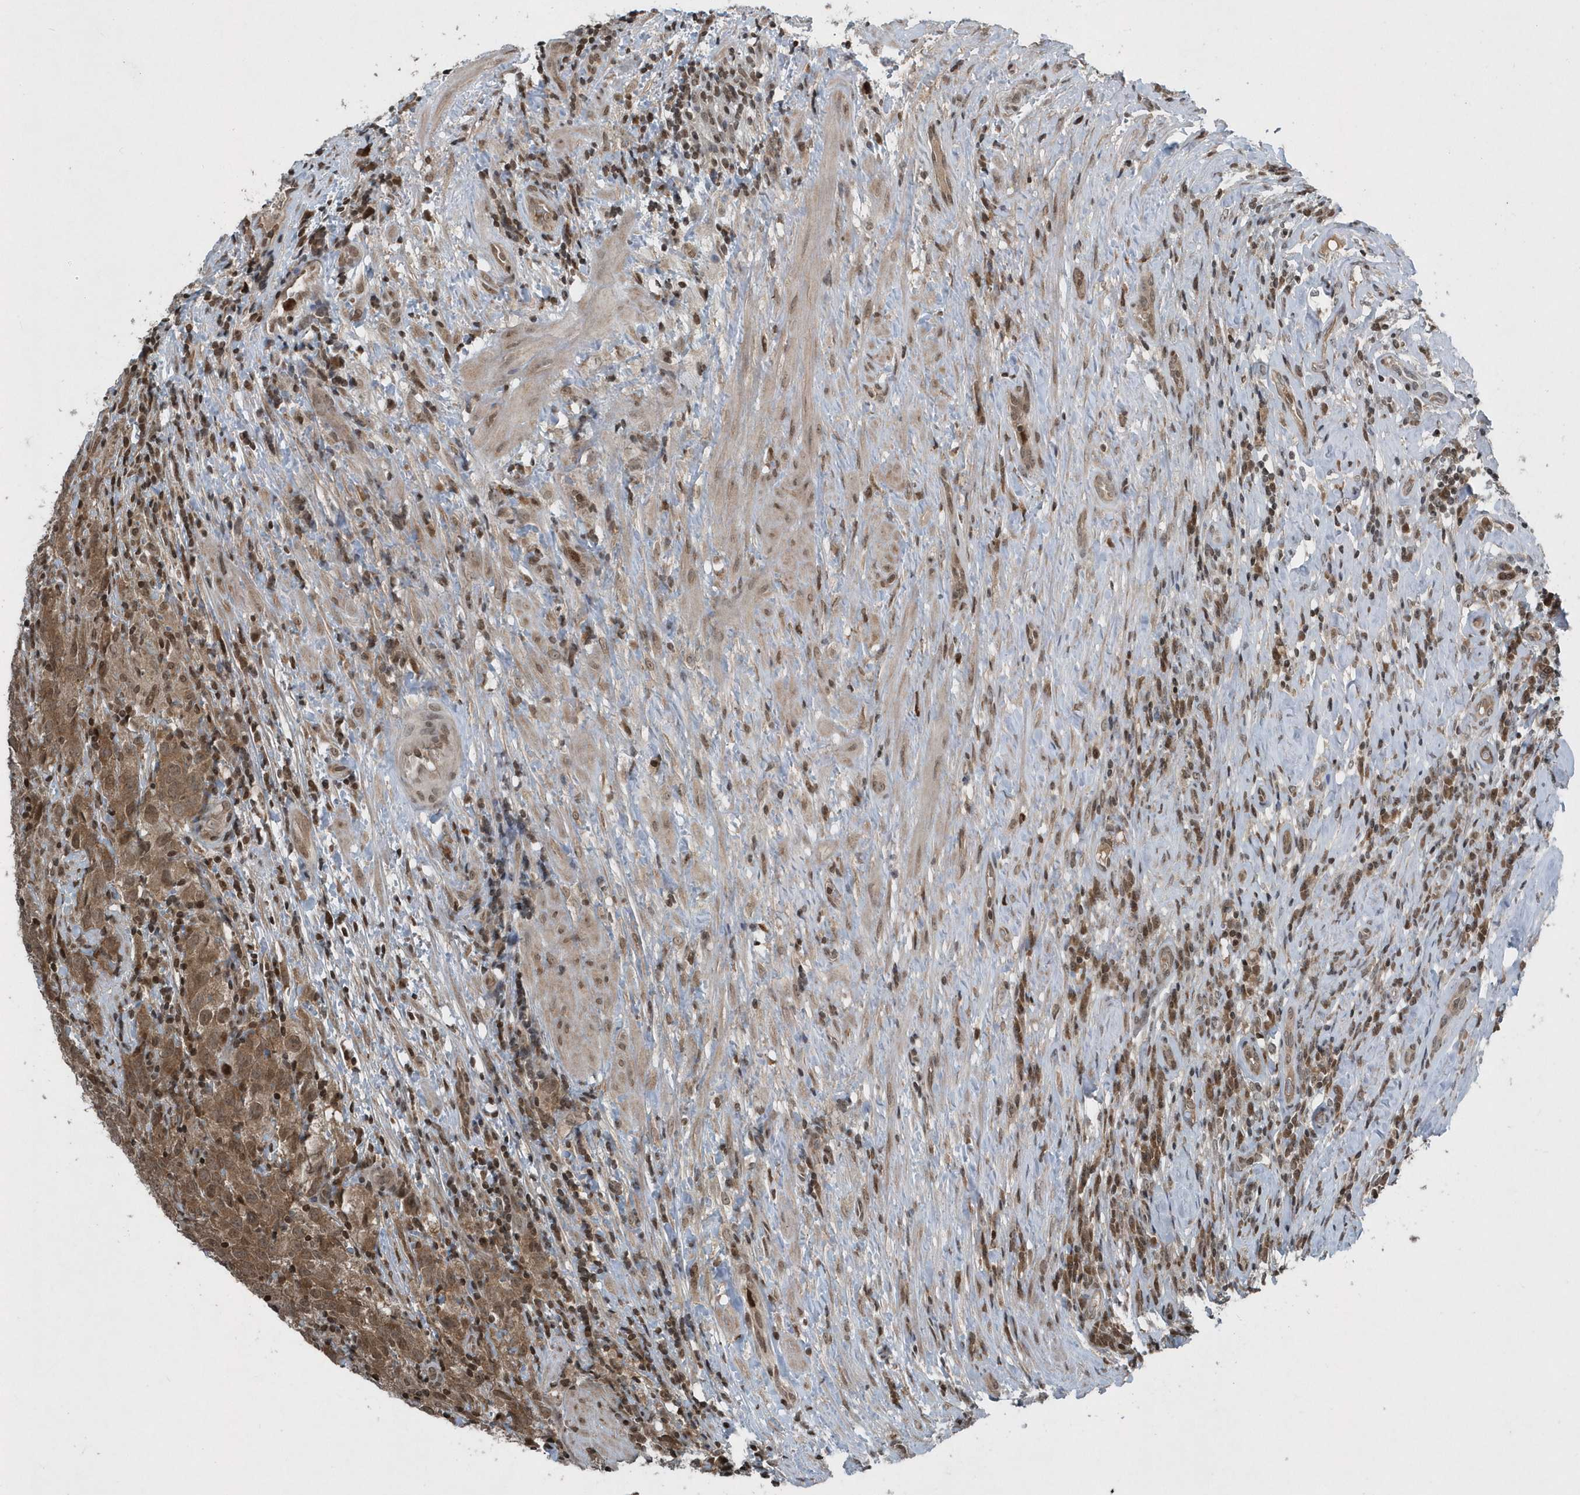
{"staining": {"intensity": "moderate", "quantity": ">75%", "location": "cytoplasmic/membranous"}, "tissue": "testis cancer", "cell_type": "Tumor cells", "image_type": "cancer", "snomed": [{"axis": "morphology", "description": "Seminoma, NOS"}, {"axis": "morphology", "description": "Carcinoma, Embryonal, NOS"}, {"axis": "topography", "description": "Testis"}], "caption": "Immunohistochemistry (IHC) staining of testis cancer, which exhibits medium levels of moderate cytoplasmic/membranous staining in approximately >75% of tumor cells indicating moderate cytoplasmic/membranous protein staining. The staining was performed using DAB (3,3'-diaminobenzidine) (brown) for protein detection and nuclei were counterstained in hematoxylin (blue).", "gene": "EIF2B1", "patient": {"sex": "male", "age": 43}}